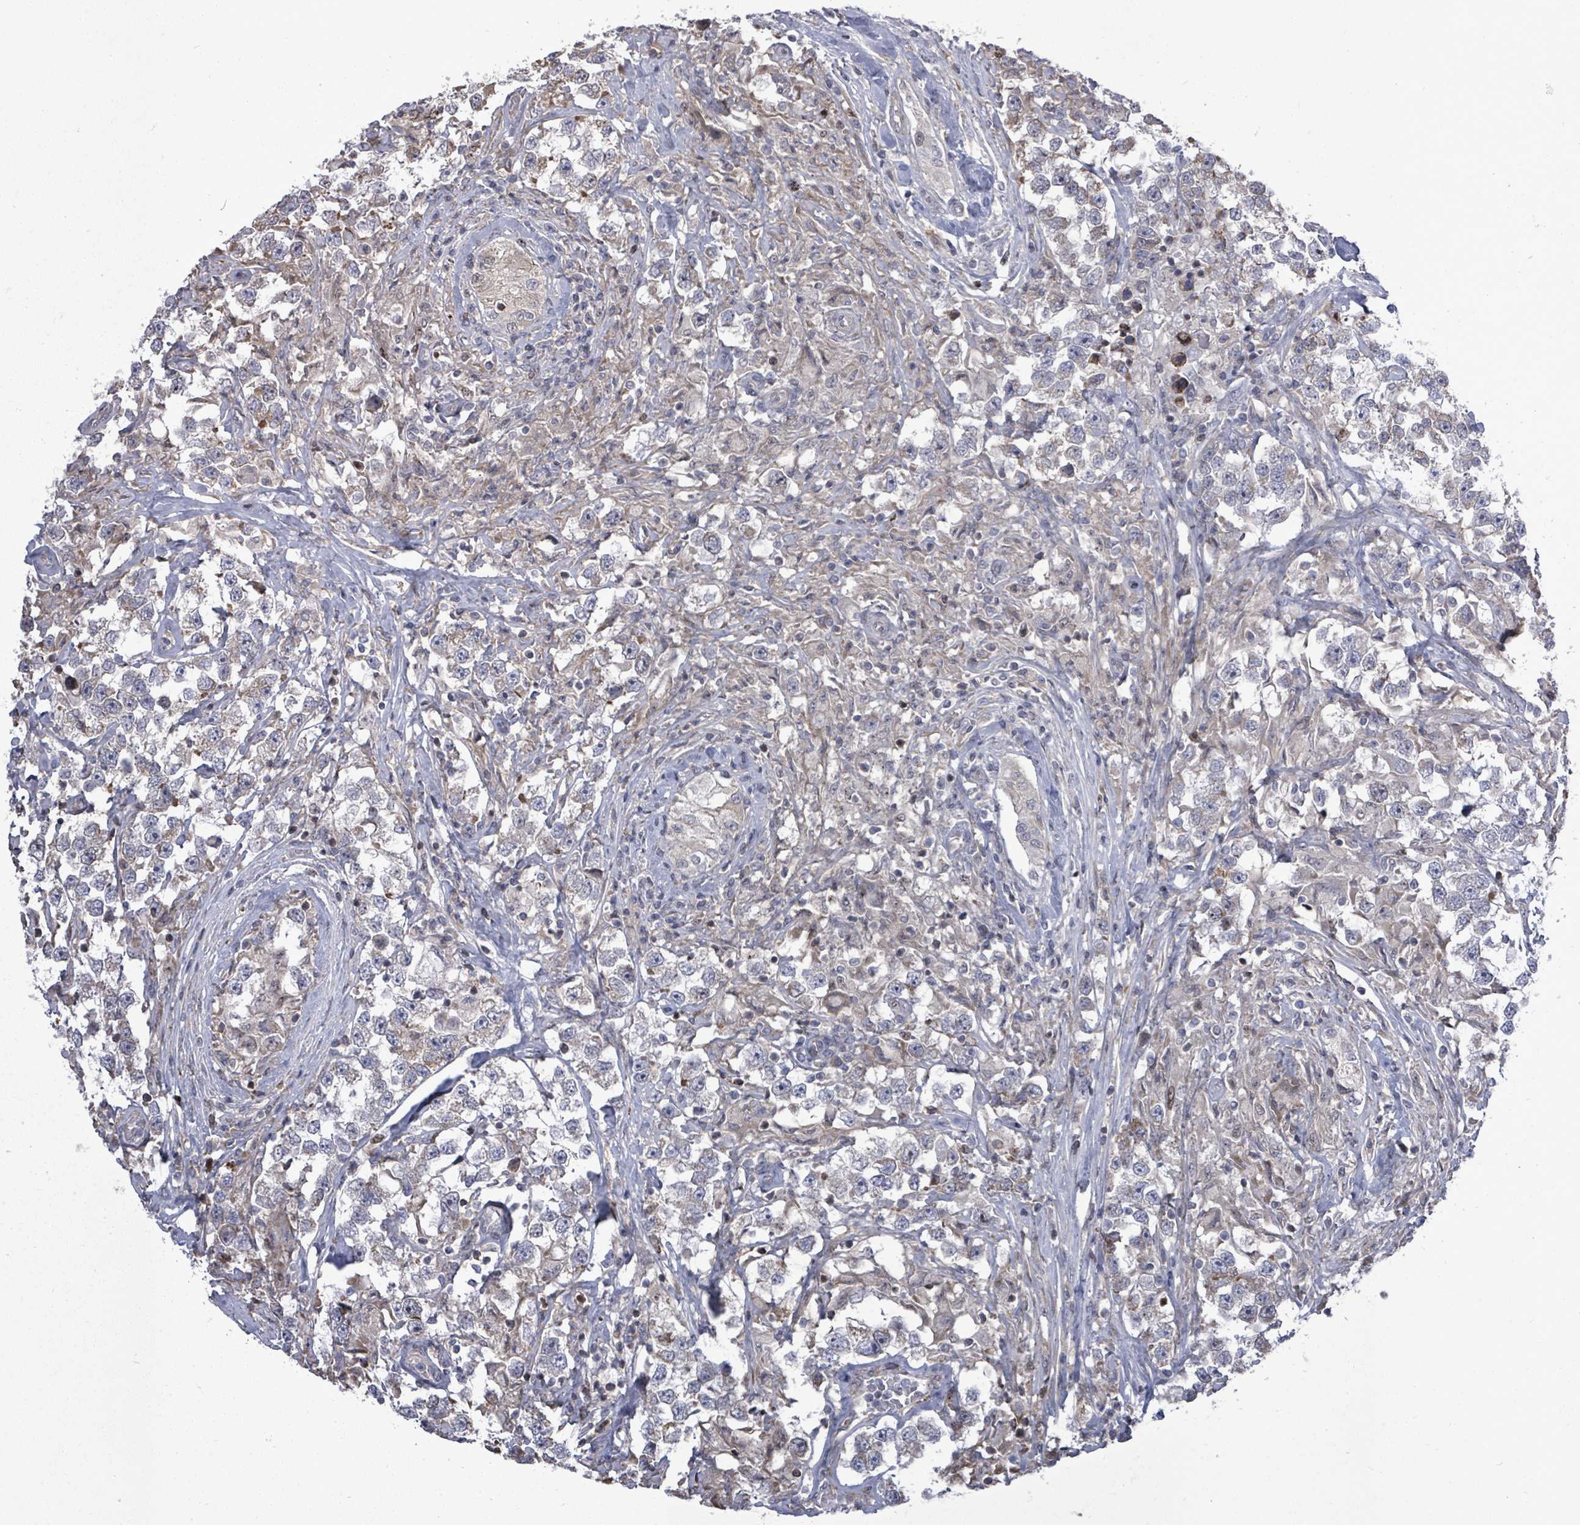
{"staining": {"intensity": "negative", "quantity": "none", "location": "none"}, "tissue": "testis cancer", "cell_type": "Tumor cells", "image_type": "cancer", "snomed": [{"axis": "morphology", "description": "Seminoma, NOS"}, {"axis": "topography", "description": "Testis"}], "caption": "A high-resolution micrograph shows immunohistochemistry (IHC) staining of testis cancer (seminoma), which reveals no significant staining in tumor cells. (Stains: DAB immunohistochemistry (IHC) with hematoxylin counter stain, Microscopy: brightfield microscopy at high magnification).", "gene": "PAPSS1", "patient": {"sex": "male", "age": 46}}